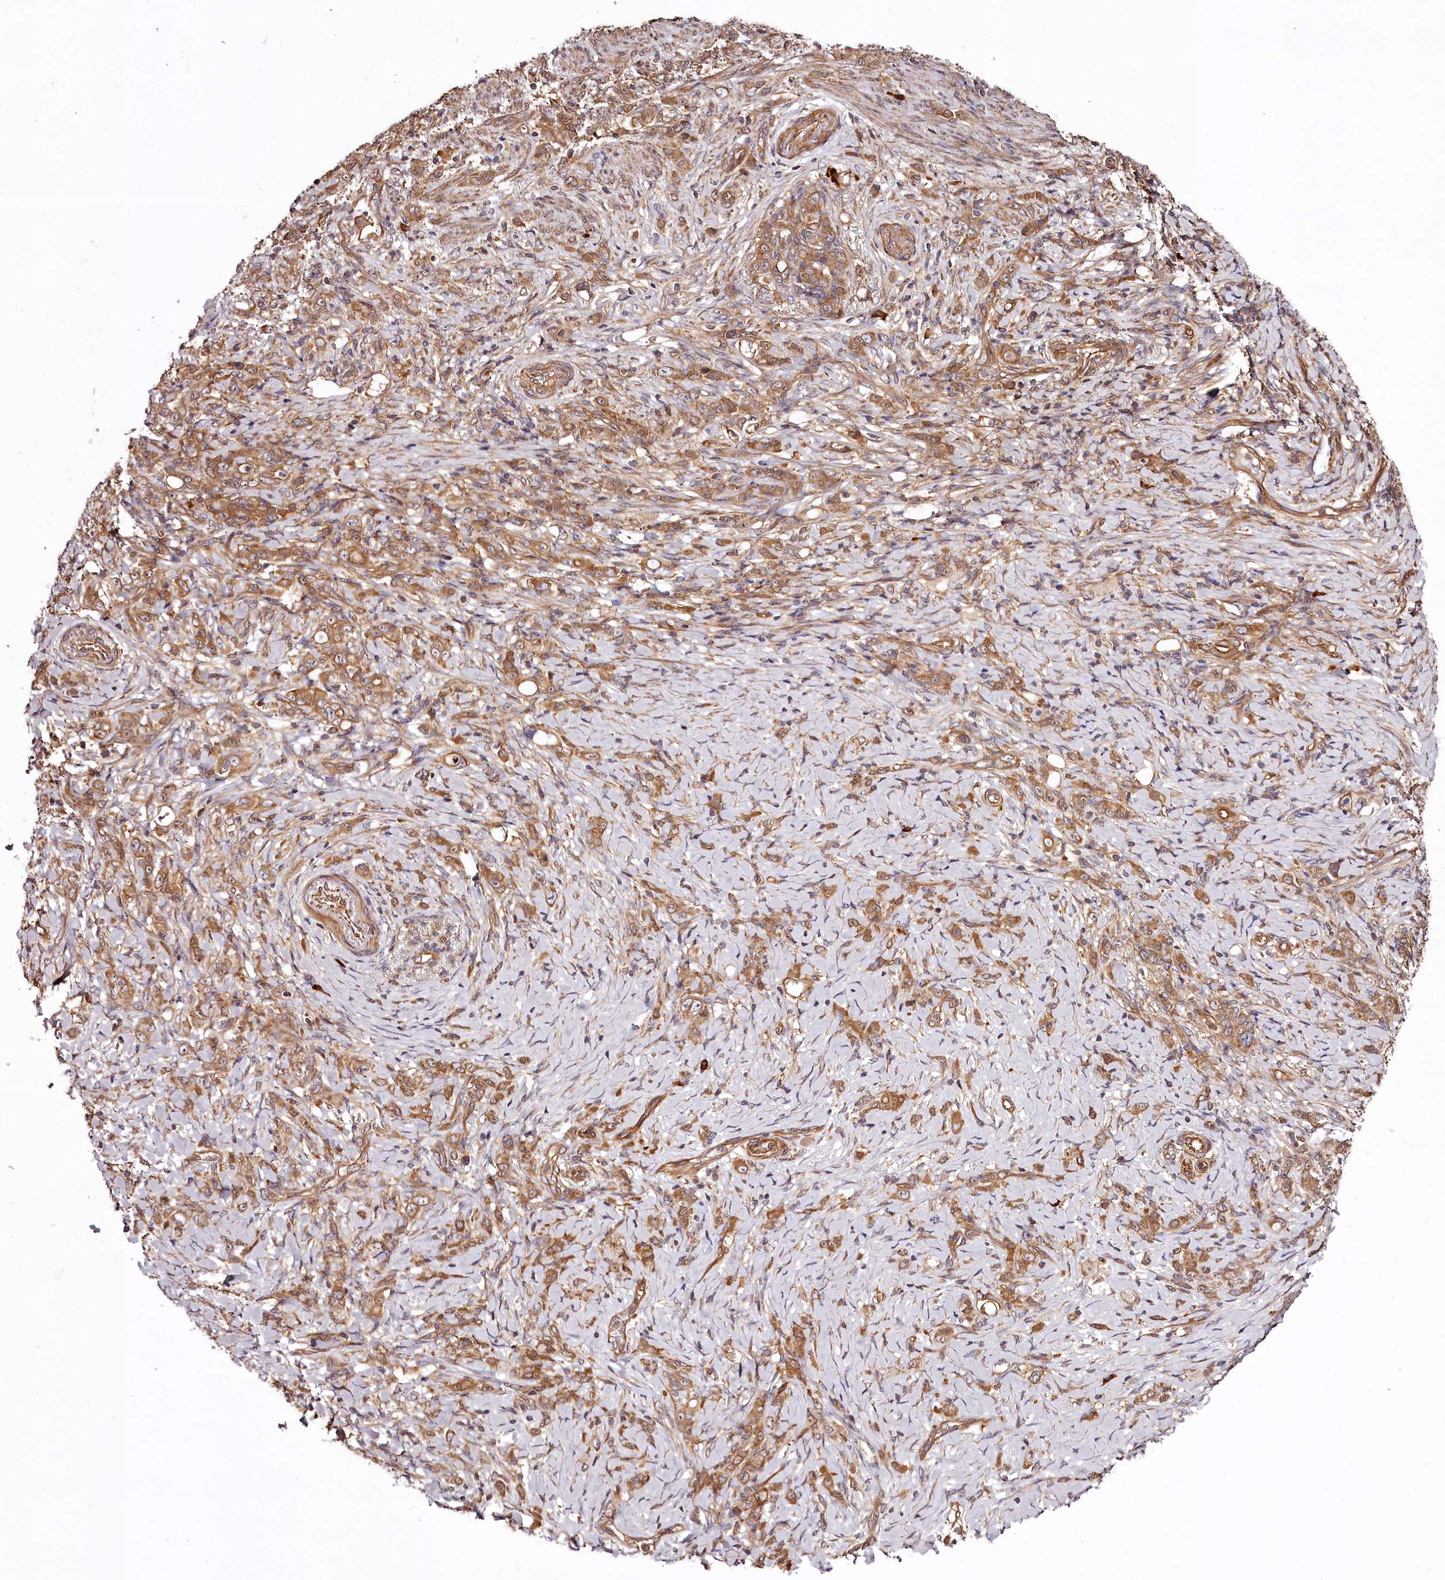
{"staining": {"intensity": "moderate", "quantity": ">75%", "location": "cytoplasmic/membranous"}, "tissue": "stomach cancer", "cell_type": "Tumor cells", "image_type": "cancer", "snomed": [{"axis": "morphology", "description": "Adenocarcinoma, NOS"}, {"axis": "topography", "description": "Stomach"}], "caption": "A brown stain highlights moderate cytoplasmic/membranous positivity of a protein in human stomach cancer (adenocarcinoma) tumor cells. The protein of interest is stained brown, and the nuclei are stained in blue (DAB (3,3'-diaminobenzidine) IHC with brightfield microscopy, high magnification).", "gene": "TARS1", "patient": {"sex": "female", "age": 79}}